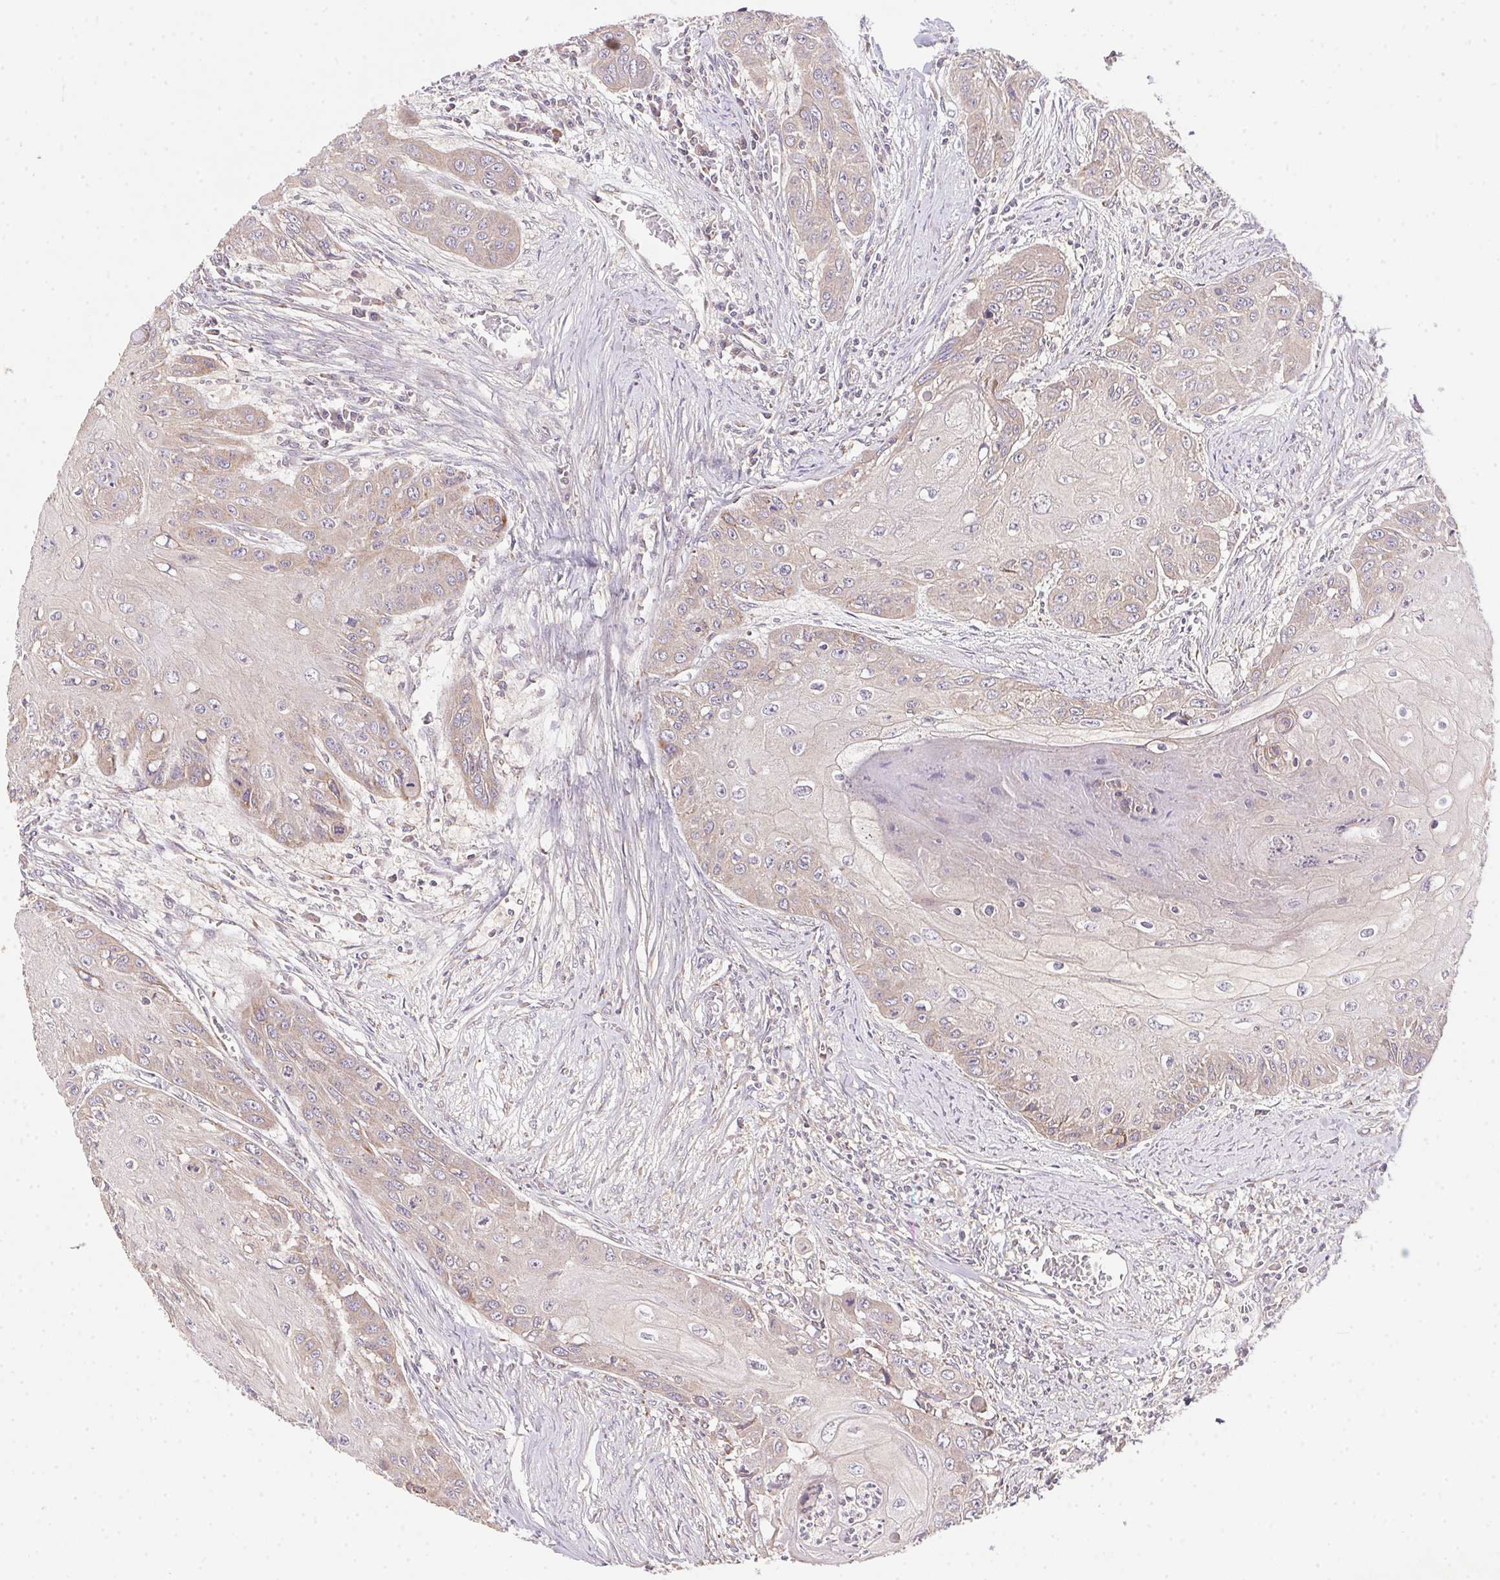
{"staining": {"intensity": "weak", "quantity": "<25%", "location": "cytoplasmic/membranous"}, "tissue": "head and neck cancer", "cell_type": "Tumor cells", "image_type": "cancer", "snomed": [{"axis": "morphology", "description": "Squamous cell carcinoma, NOS"}, {"axis": "topography", "description": "Oral tissue"}, {"axis": "topography", "description": "Head-Neck"}], "caption": "Tumor cells show no significant protein staining in head and neck cancer.", "gene": "MEX3D", "patient": {"sex": "male", "age": 71}}